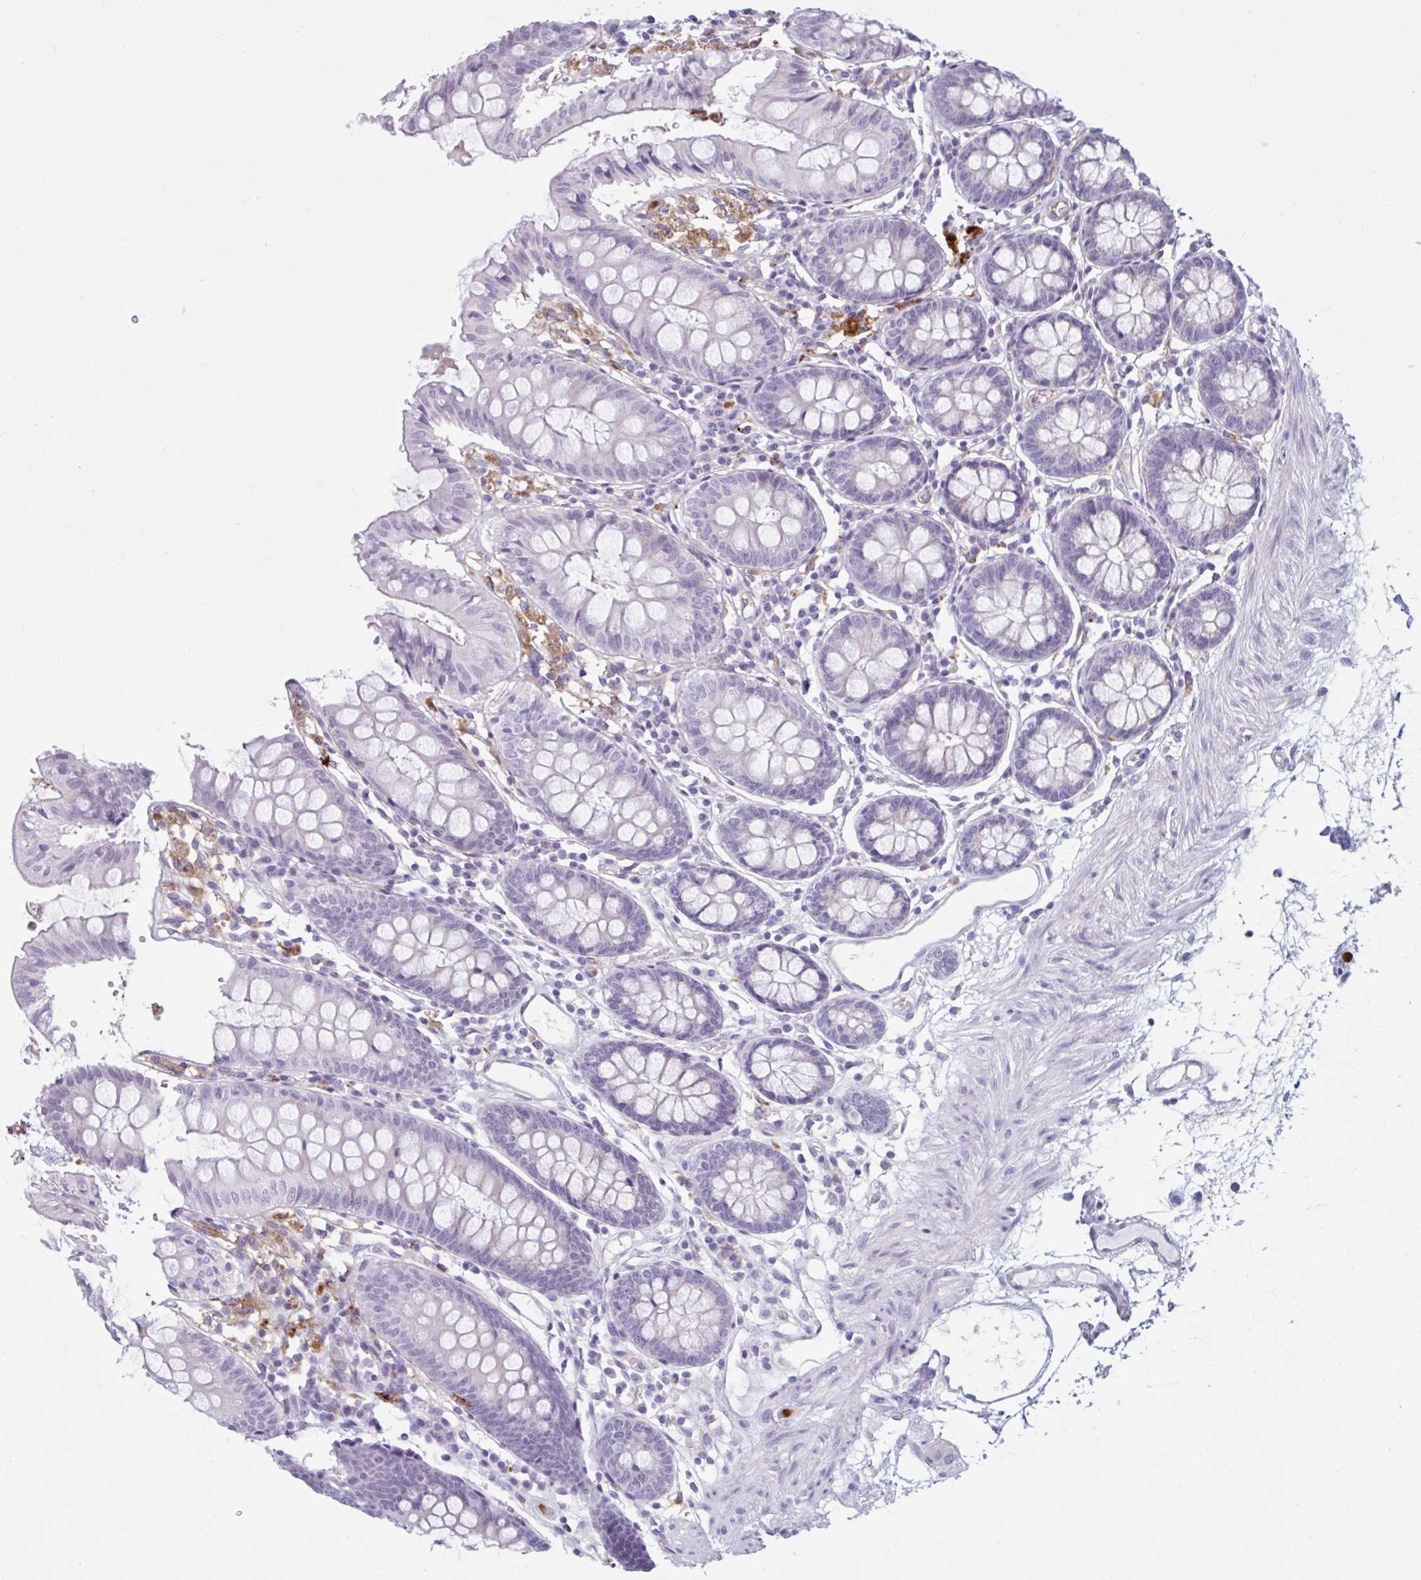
{"staining": {"intensity": "negative", "quantity": "none", "location": "none"}, "tissue": "colon", "cell_type": "Endothelial cells", "image_type": "normal", "snomed": [{"axis": "morphology", "description": "Normal tissue, NOS"}, {"axis": "topography", "description": "Colon"}], "caption": "A high-resolution micrograph shows IHC staining of normal colon, which exhibits no significant expression in endothelial cells.", "gene": "CEP120", "patient": {"sex": "female", "age": 84}}